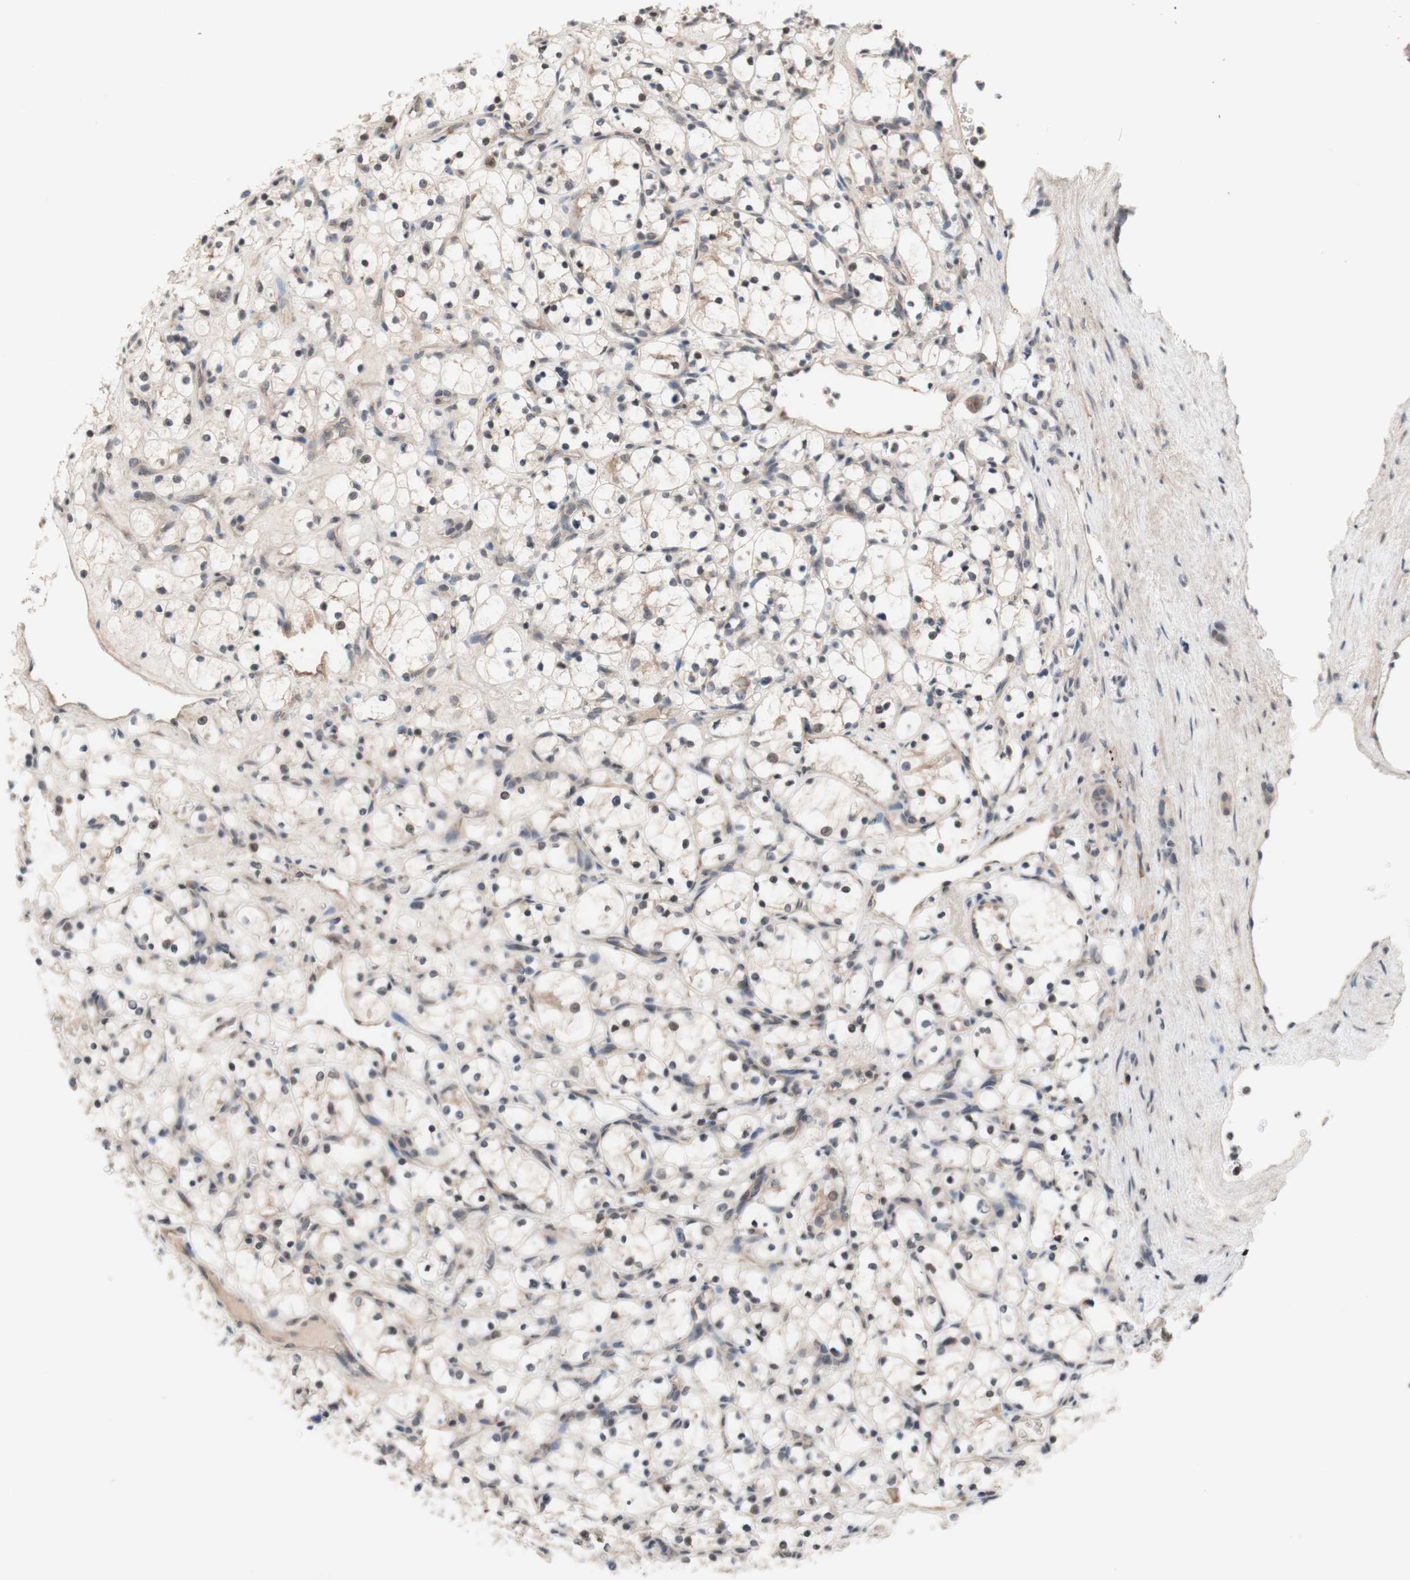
{"staining": {"intensity": "moderate", "quantity": "25%-75%", "location": "cytoplasmic/membranous,nuclear"}, "tissue": "renal cancer", "cell_type": "Tumor cells", "image_type": "cancer", "snomed": [{"axis": "morphology", "description": "Adenocarcinoma, NOS"}, {"axis": "topography", "description": "Kidney"}], "caption": "Tumor cells display moderate cytoplasmic/membranous and nuclear positivity in about 25%-75% of cells in renal cancer. (IHC, brightfield microscopy, high magnification).", "gene": "CD55", "patient": {"sex": "female", "age": 69}}